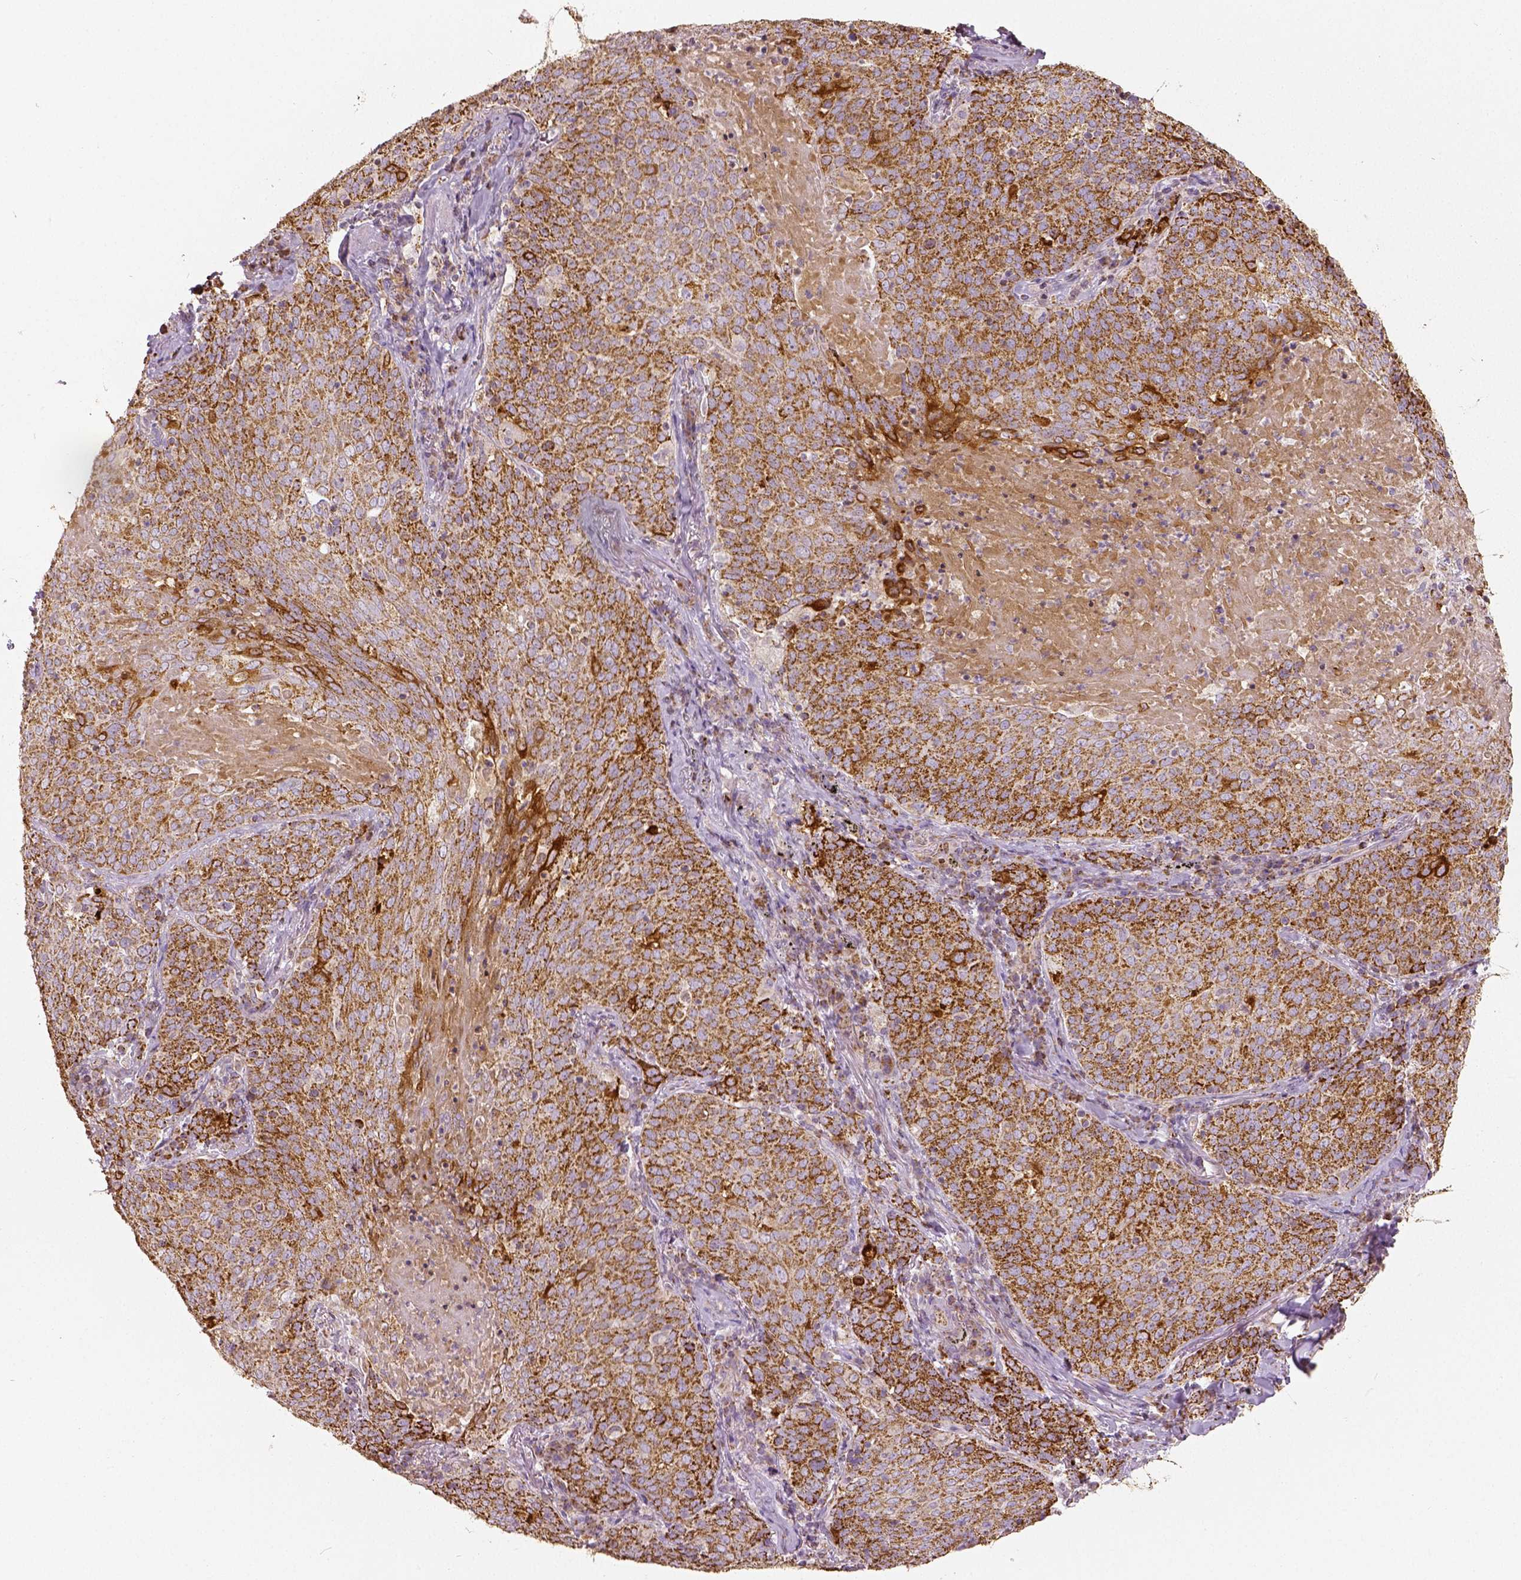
{"staining": {"intensity": "moderate", "quantity": ">75%", "location": "cytoplasmic/membranous"}, "tissue": "lung cancer", "cell_type": "Tumor cells", "image_type": "cancer", "snomed": [{"axis": "morphology", "description": "Squamous cell carcinoma, NOS"}, {"axis": "topography", "description": "Lung"}], "caption": "A high-resolution image shows immunohistochemistry (IHC) staining of lung cancer, which exhibits moderate cytoplasmic/membranous staining in approximately >75% of tumor cells.", "gene": "PGAM5", "patient": {"sex": "male", "age": 82}}